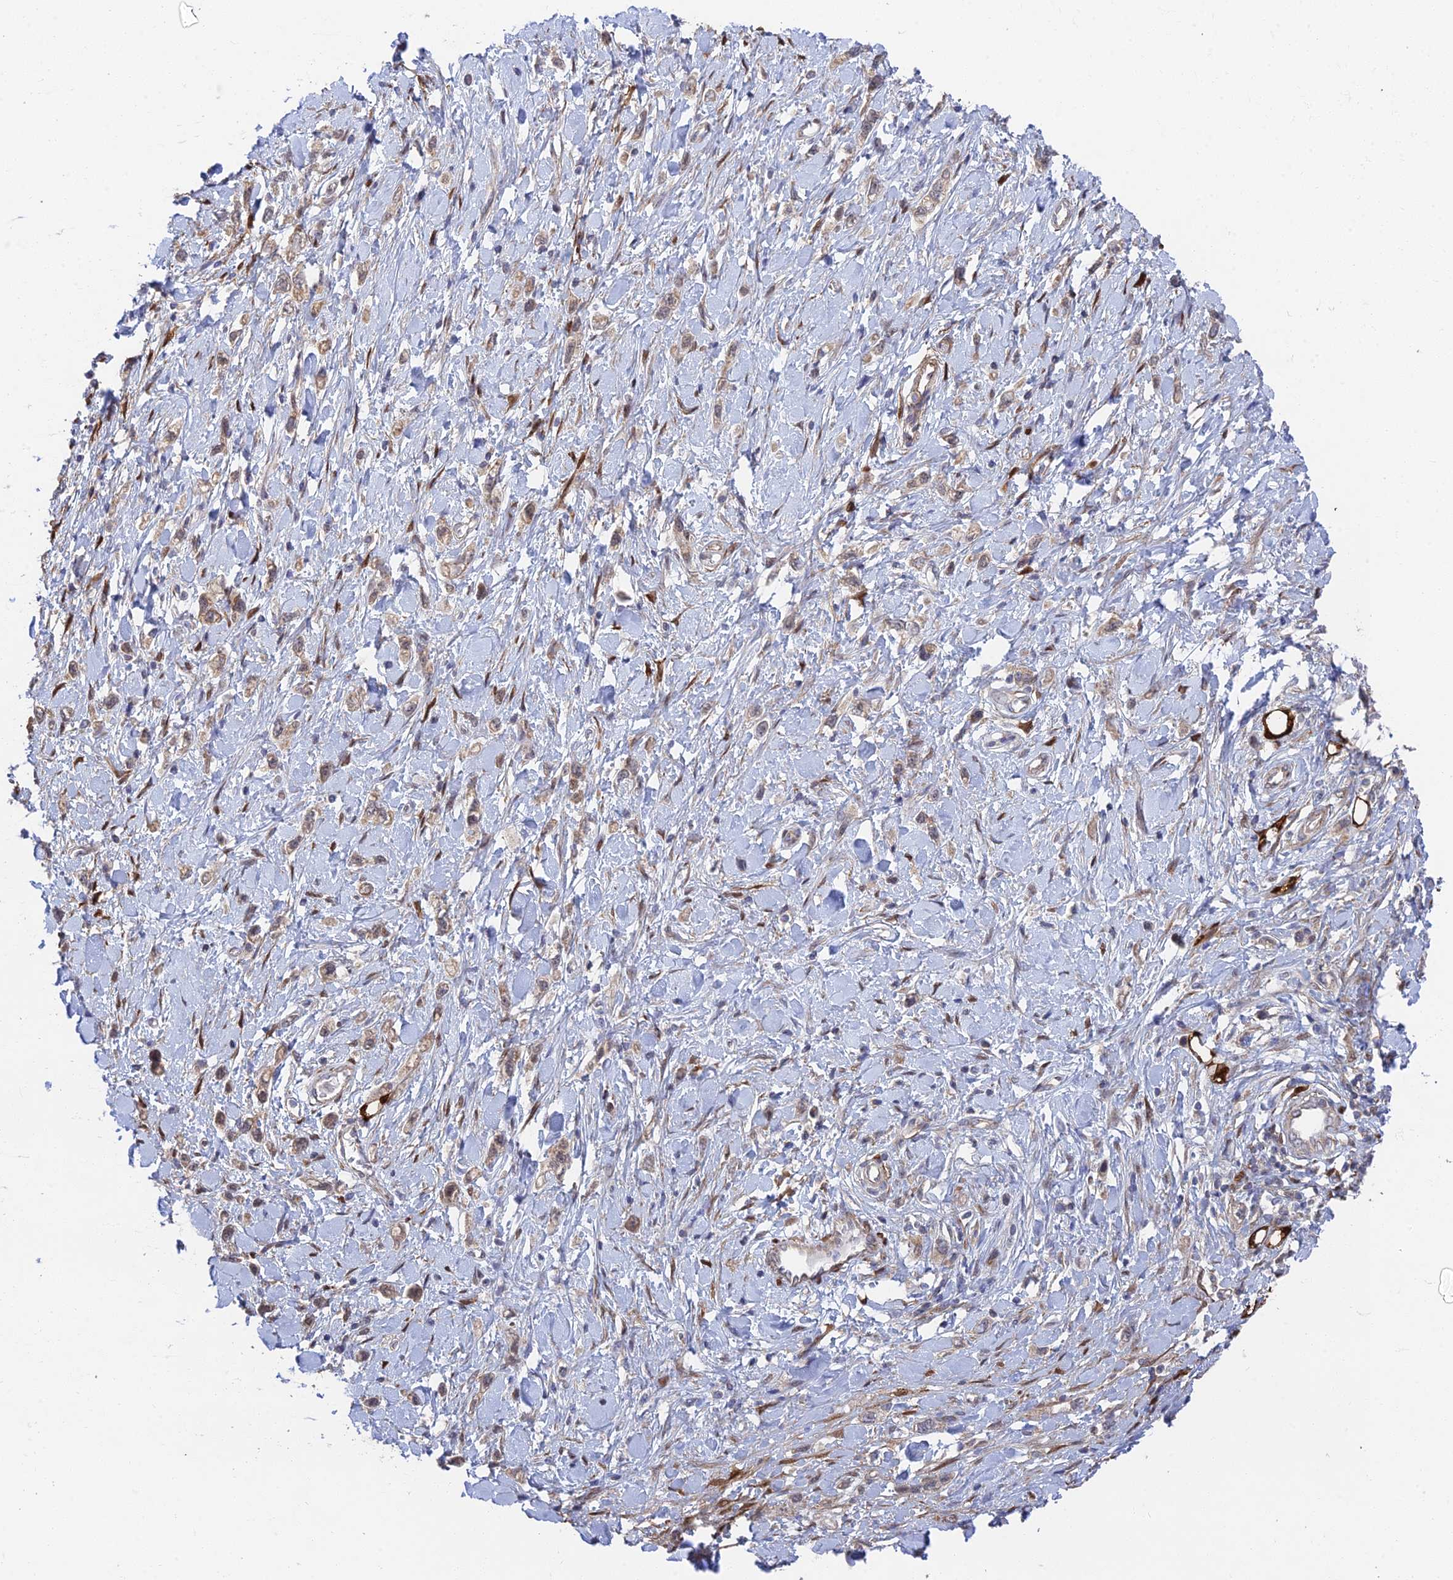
{"staining": {"intensity": "weak", "quantity": ">75%", "location": "cytoplasmic/membranous"}, "tissue": "stomach cancer", "cell_type": "Tumor cells", "image_type": "cancer", "snomed": [{"axis": "morphology", "description": "Adenocarcinoma, NOS"}, {"axis": "topography", "description": "Stomach"}], "caption": "Stomach cancer (adenocarcinoma) was stained to show a protein in brown. There is low levels of weak cytoplasmic/membranous staining in approximately >75% of tumor cells.", "gene": "INCA1", "patient": {"sex": "female", "age": 65}}